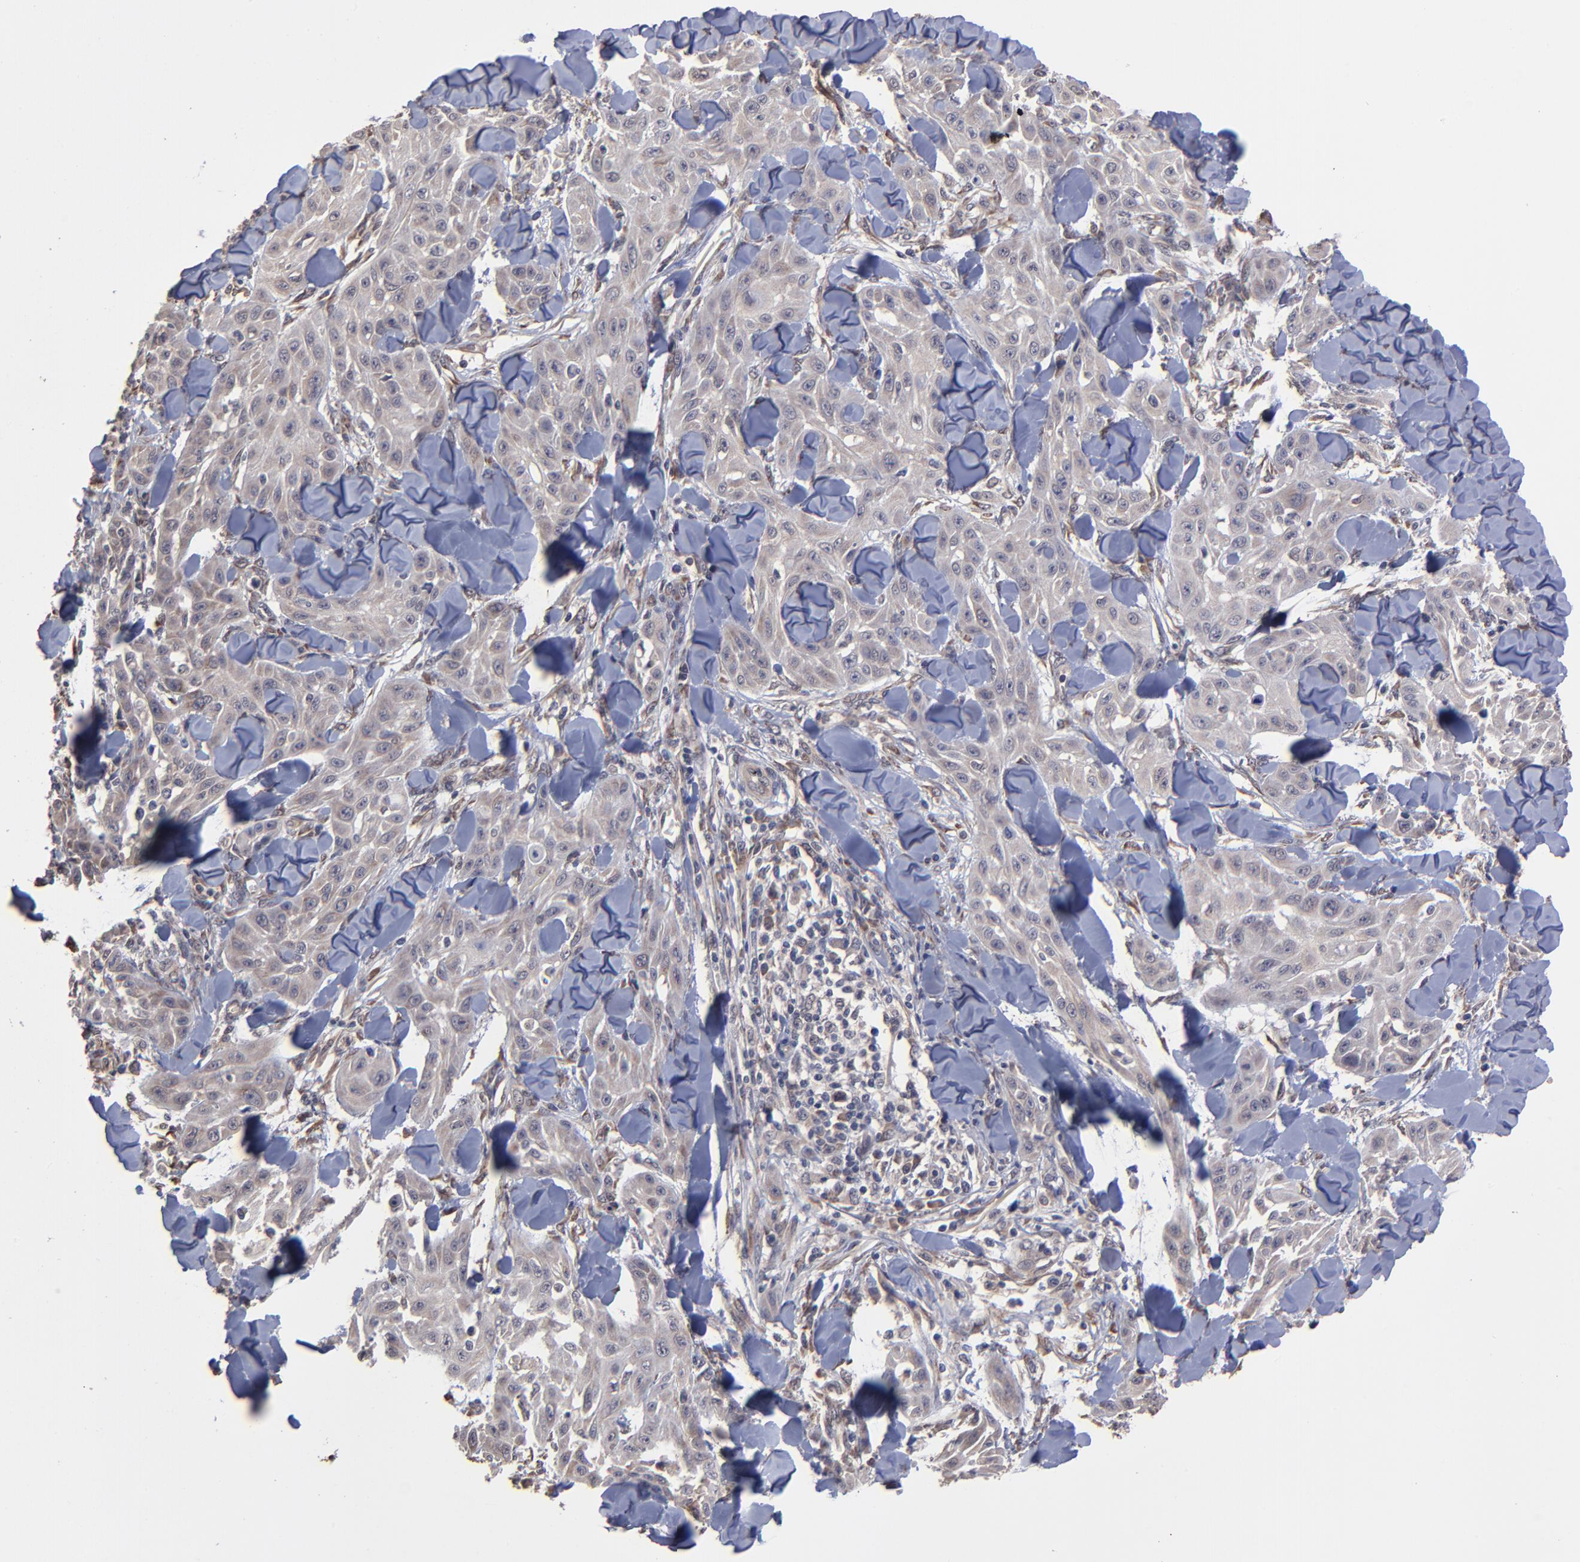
{"staining": {"intensity": "weak", "quantity": ">75%", "location": "cytoplasmic/membranous"}, "tissue": "skin cancer", "cell_type": "Tumor cells", "image_type": "cancer", "snomed": [{"axis": "morphology", "description": "Squamous cell carcinoma, NOS"}, {"axis": "topography", "description": "Skin"}], "caption": "Brown immunohistochemical staining in human squamous cell carcinoma (skin) reveals weak cytoplasmic/membranous staining in approximately >75% of tumor cells.", "gene": "CHL1", "patient": {"sex": "male", "age": 24}}